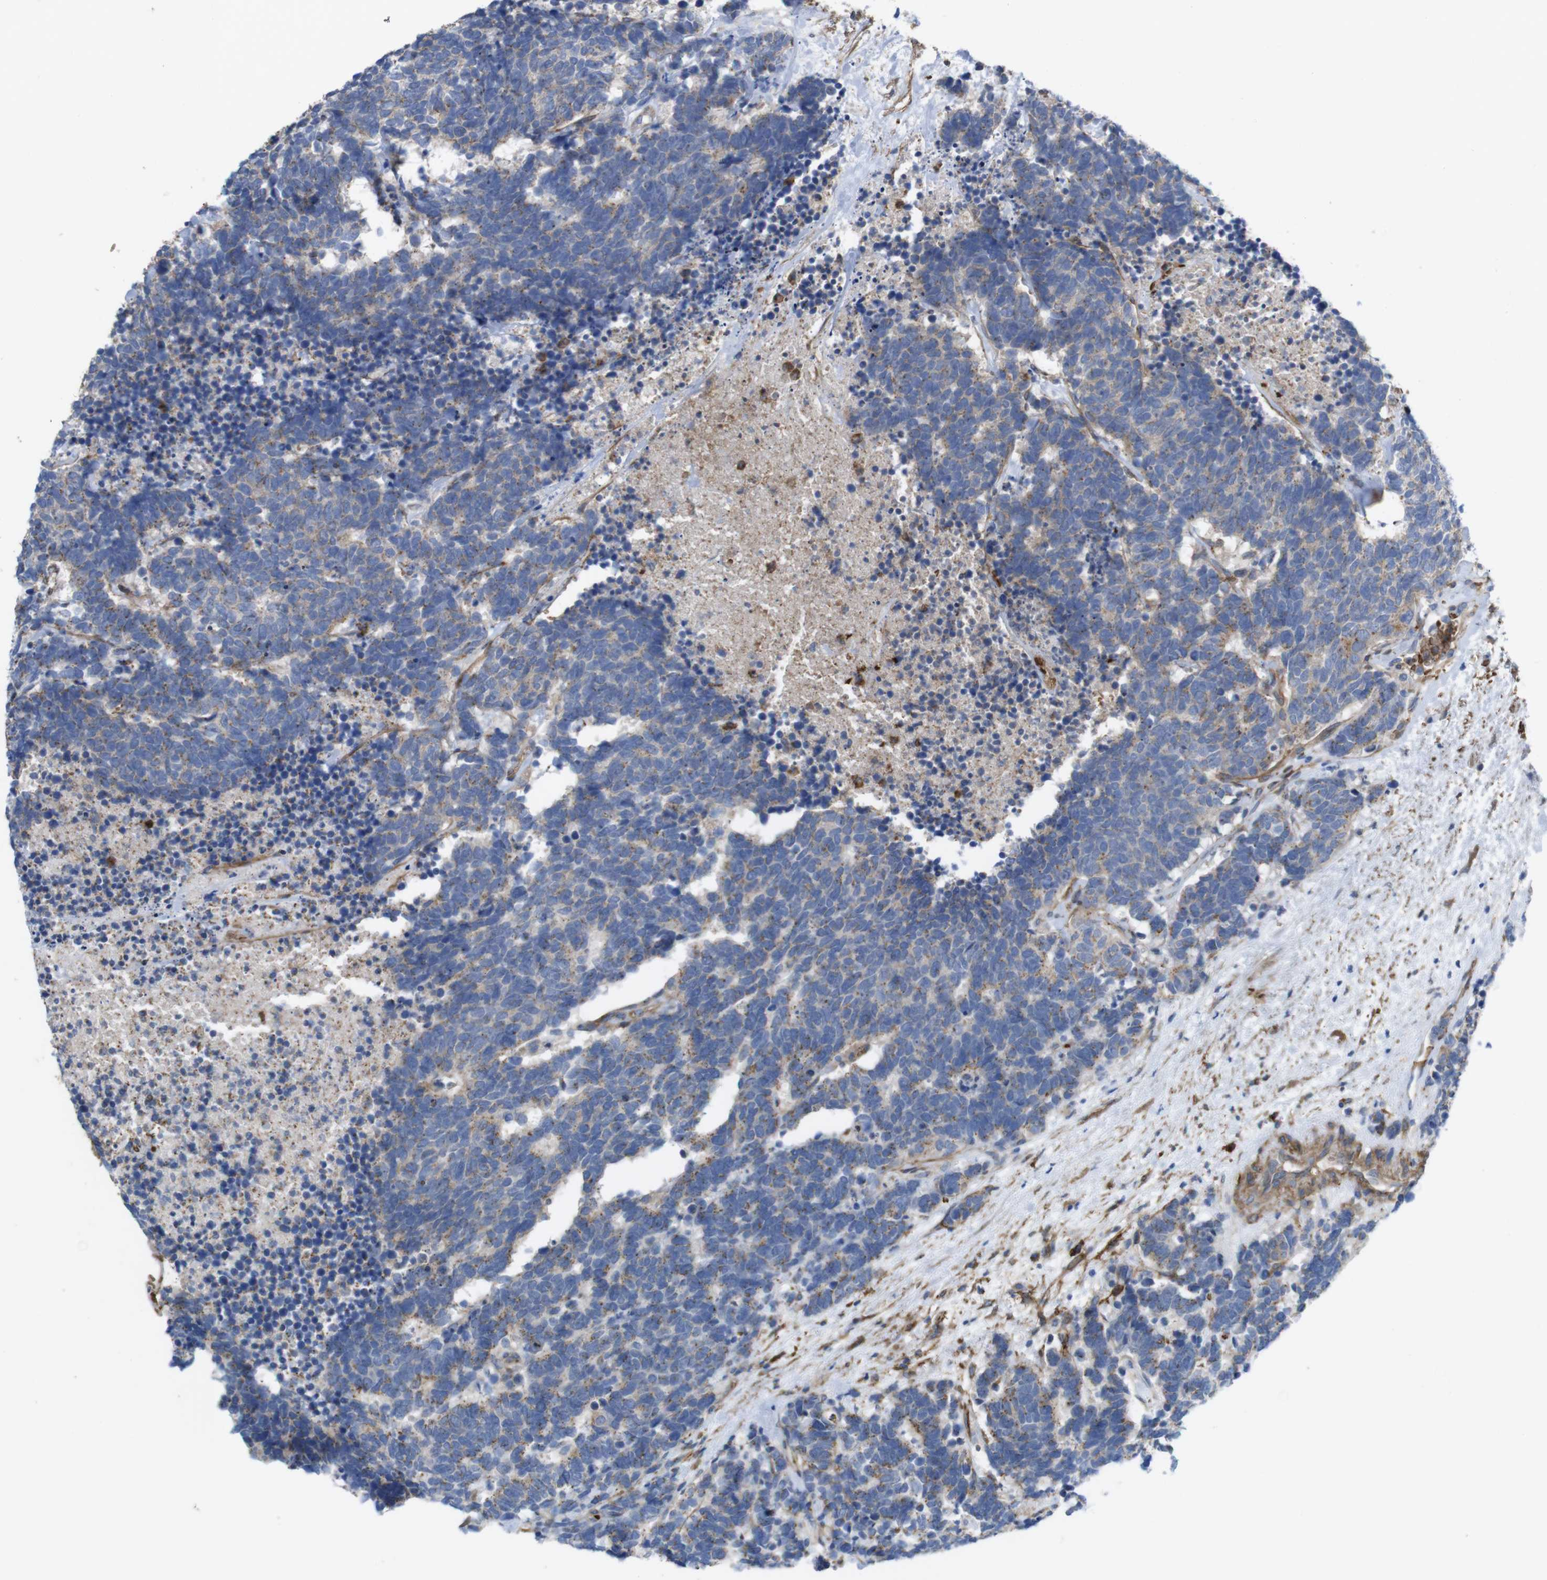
{"staining": {"intensity": "weak", "quantity": "<25%", "location": "cytoplasmic/membranous"}, "tissue": "carcinoid", "cell_type": "Tumor cells", "image_type": "cancer", "snomed": [{"axis": "morphology", "description": "Carcinoma, NOS"}, {"axis": "morphology", "description": "Carcinoid, malignant, NOS"}, {"axis": "topography", "description": "Urinary bladder"}], "caption": "DAB immunohistochemical staining of human carcinoid displays no significant staining in tumor cells. (DAB (3,3'-diaminobenzidine) IHC with hematoxylin counter stain).", "gene": "CYBRD1", "patient": {"sex": "male", "age": 57}}